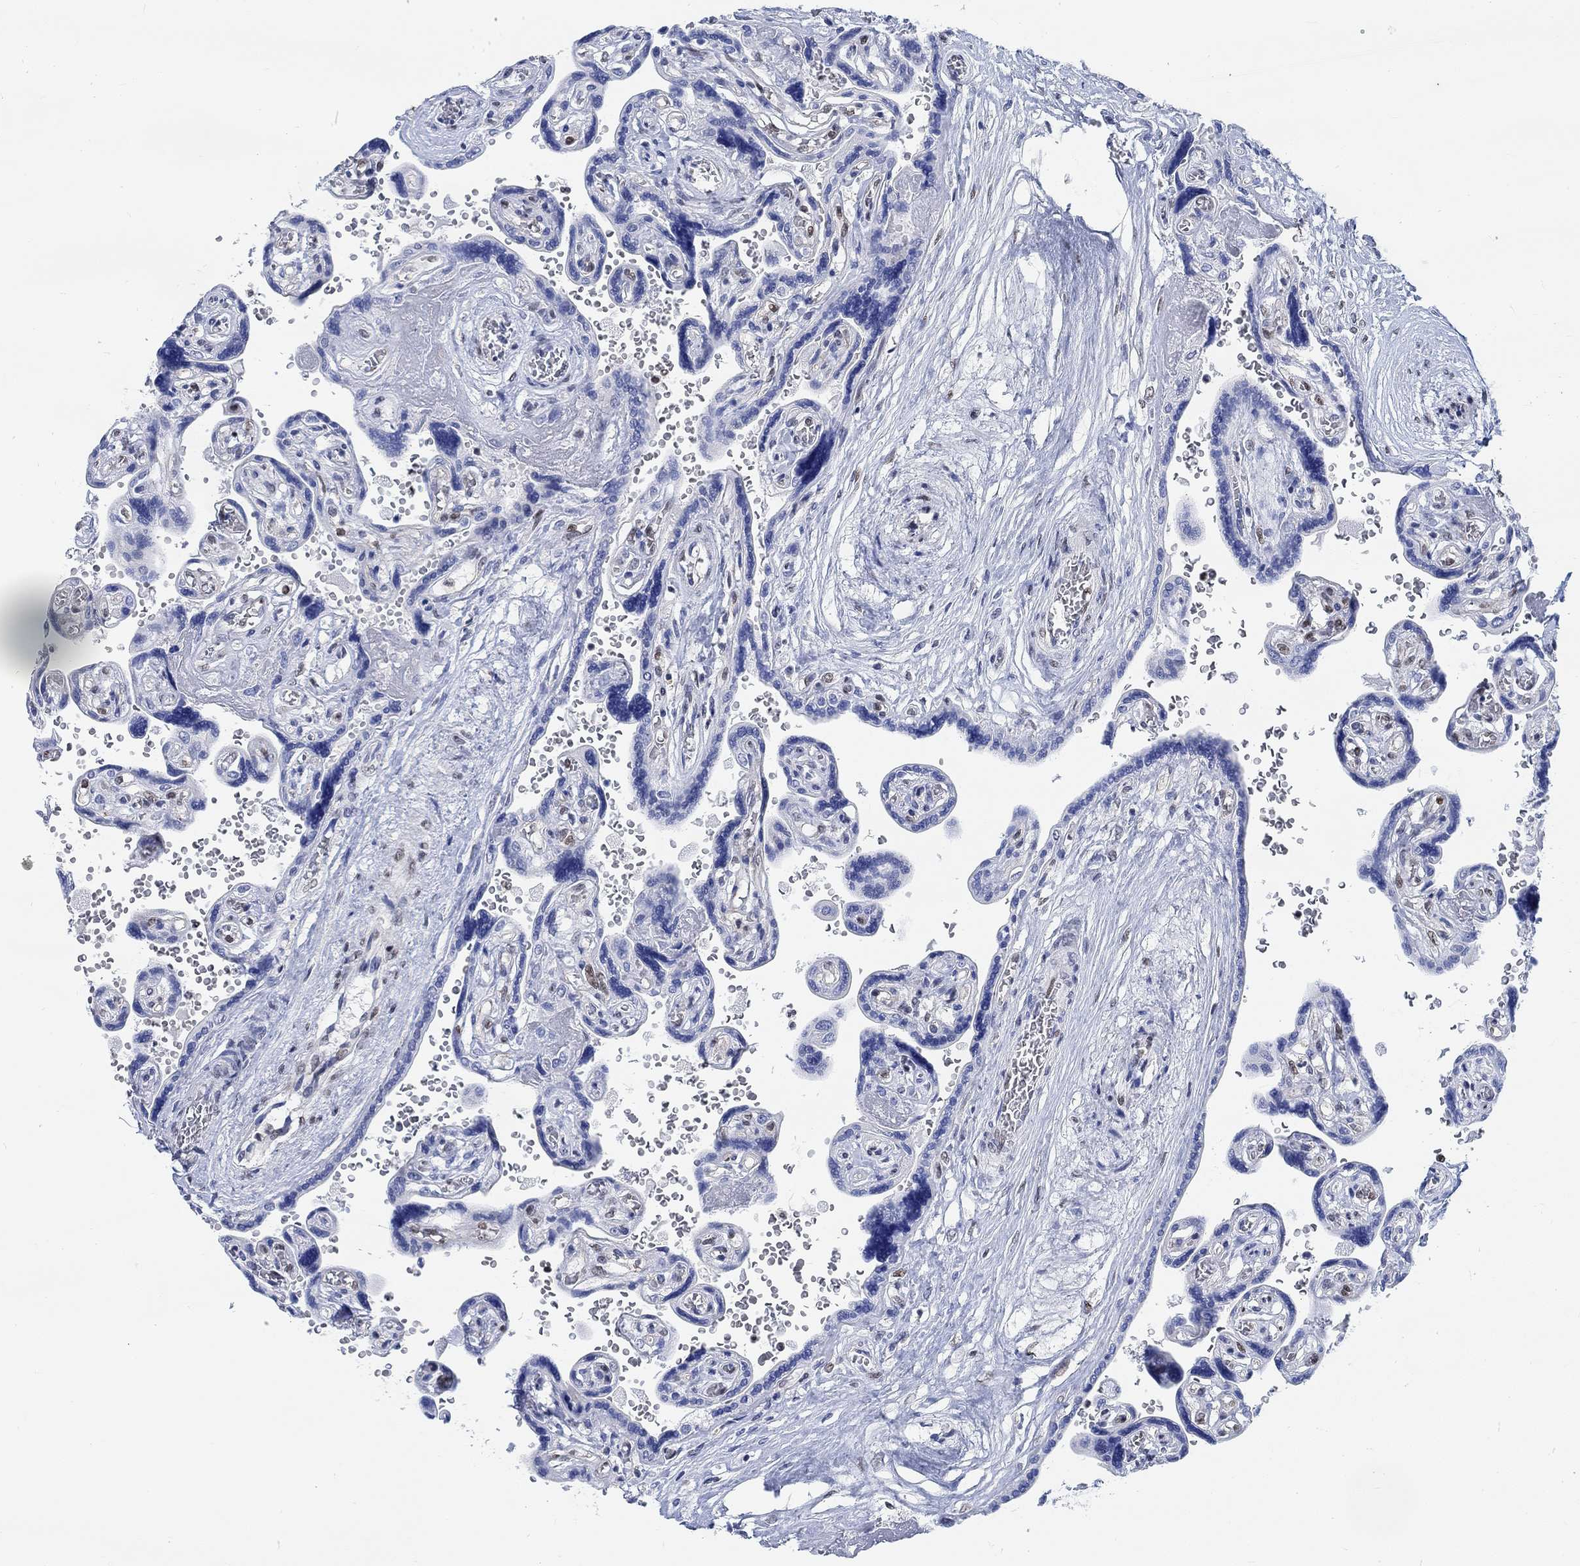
{"staining": {"intensity": "negative", "quantity": "none", "location": "none"}, "tissue": "placenta", "cell_type": "Decidual cells", "image_type": "normal", "snomed": [{"axis": "morphology", "description": "Normal tissue, NOS"}, {"axis": "topography", "description": "Placenta"}], "caption": "An image of placenta stained for a protein shows no brown staining in decidual cells. (DAB IHC, high magnification).", "gene": "KCNH8", "patient": {"sex": "female", "age": 32}}